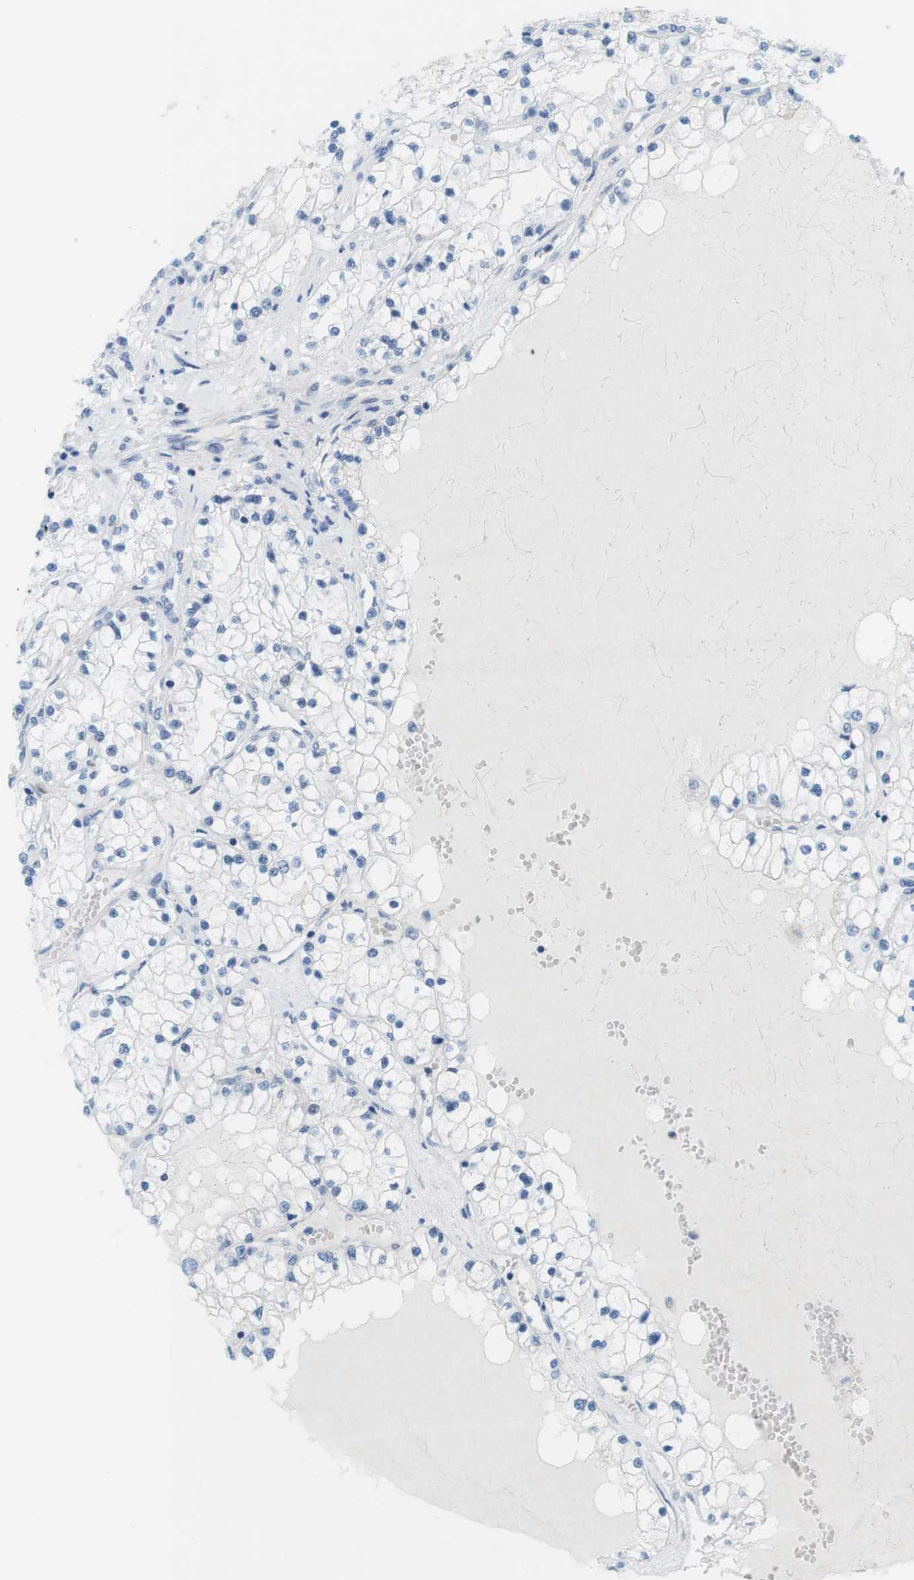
{"staining": {"intensity": "negative", "quantity": "none", "location": "none"}, "tissue": "renal cancer", "cell_type": "Tumor cells", "image_type": "cancer", "snomed": [{"axis": "morphology", "description": "Adenocarcinoma, NOS"}, {"axis": "topography", "description": "Kidney"}], "caption": "There is no significant positivity in tumor cells of renal cancer (adenocarcinoma).", "gene": "MYH9", "patient": {"sex": "male", "age": 68}}